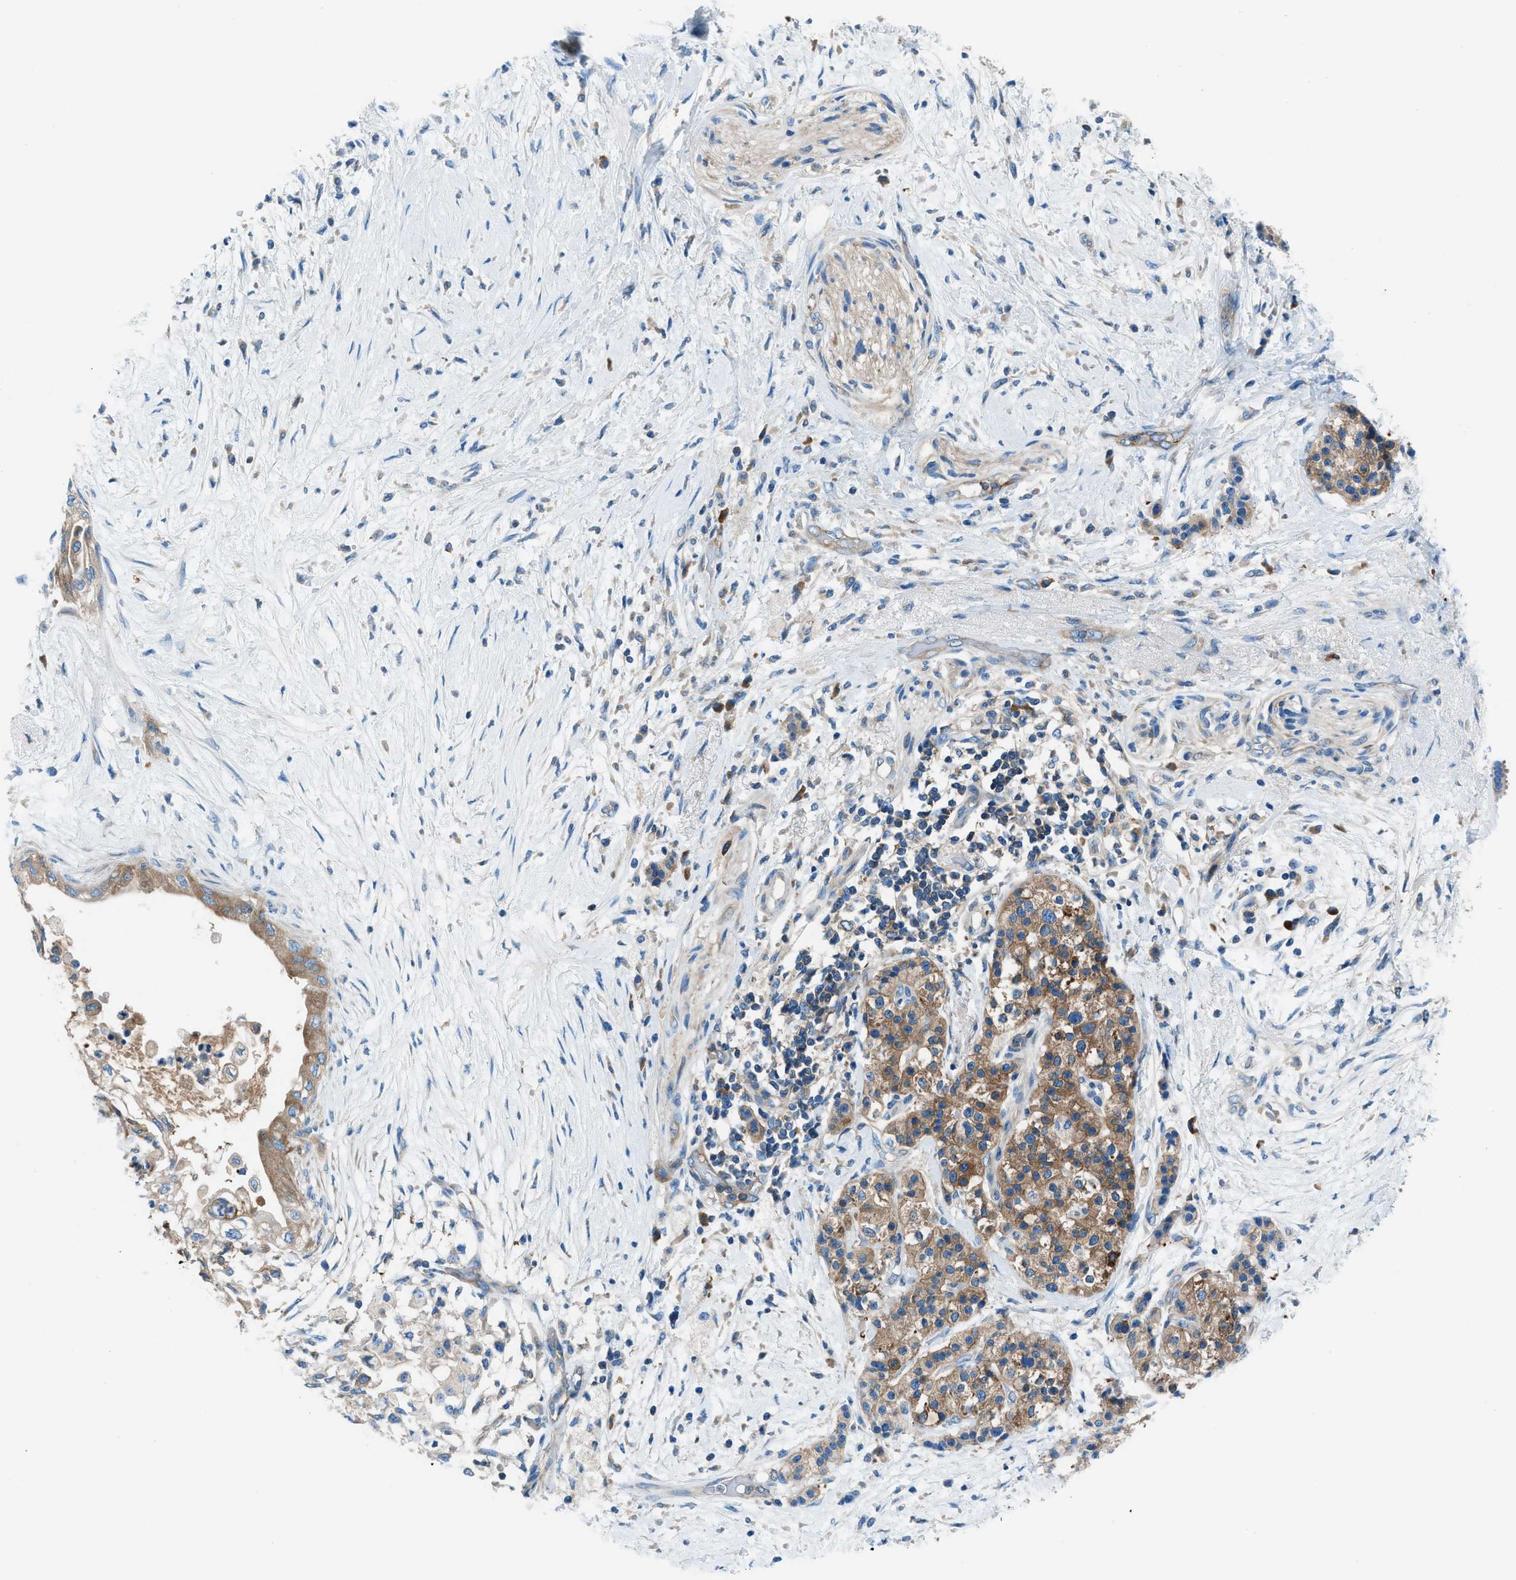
{"staining": {"intensity": "moderate", "quantity": ">75%", "location": "cytoplasmic/membranous"}, "tissue": "pancreatic cancer", "cell_type": "Tumor cells", "image_type": "cancer", "snomed": [{"axis": "morphology", "description": "Normal tissue, NOS"}, {"axis": "morphology", "description": "Adenocarcinoma, NOS"}, {"axis": "topography", "description": "Pancreas"}, {"axis": "topography", "description": "Duodenum"}], "caption": "Adenocarcinoma (pancreatic) stained with a brown dye reveals moderate cytoplasmic/membranous positive positivity in about >75% of tumor cells.", "gene": "SARS1", "patient": {"sex": "female", "age": 60}}